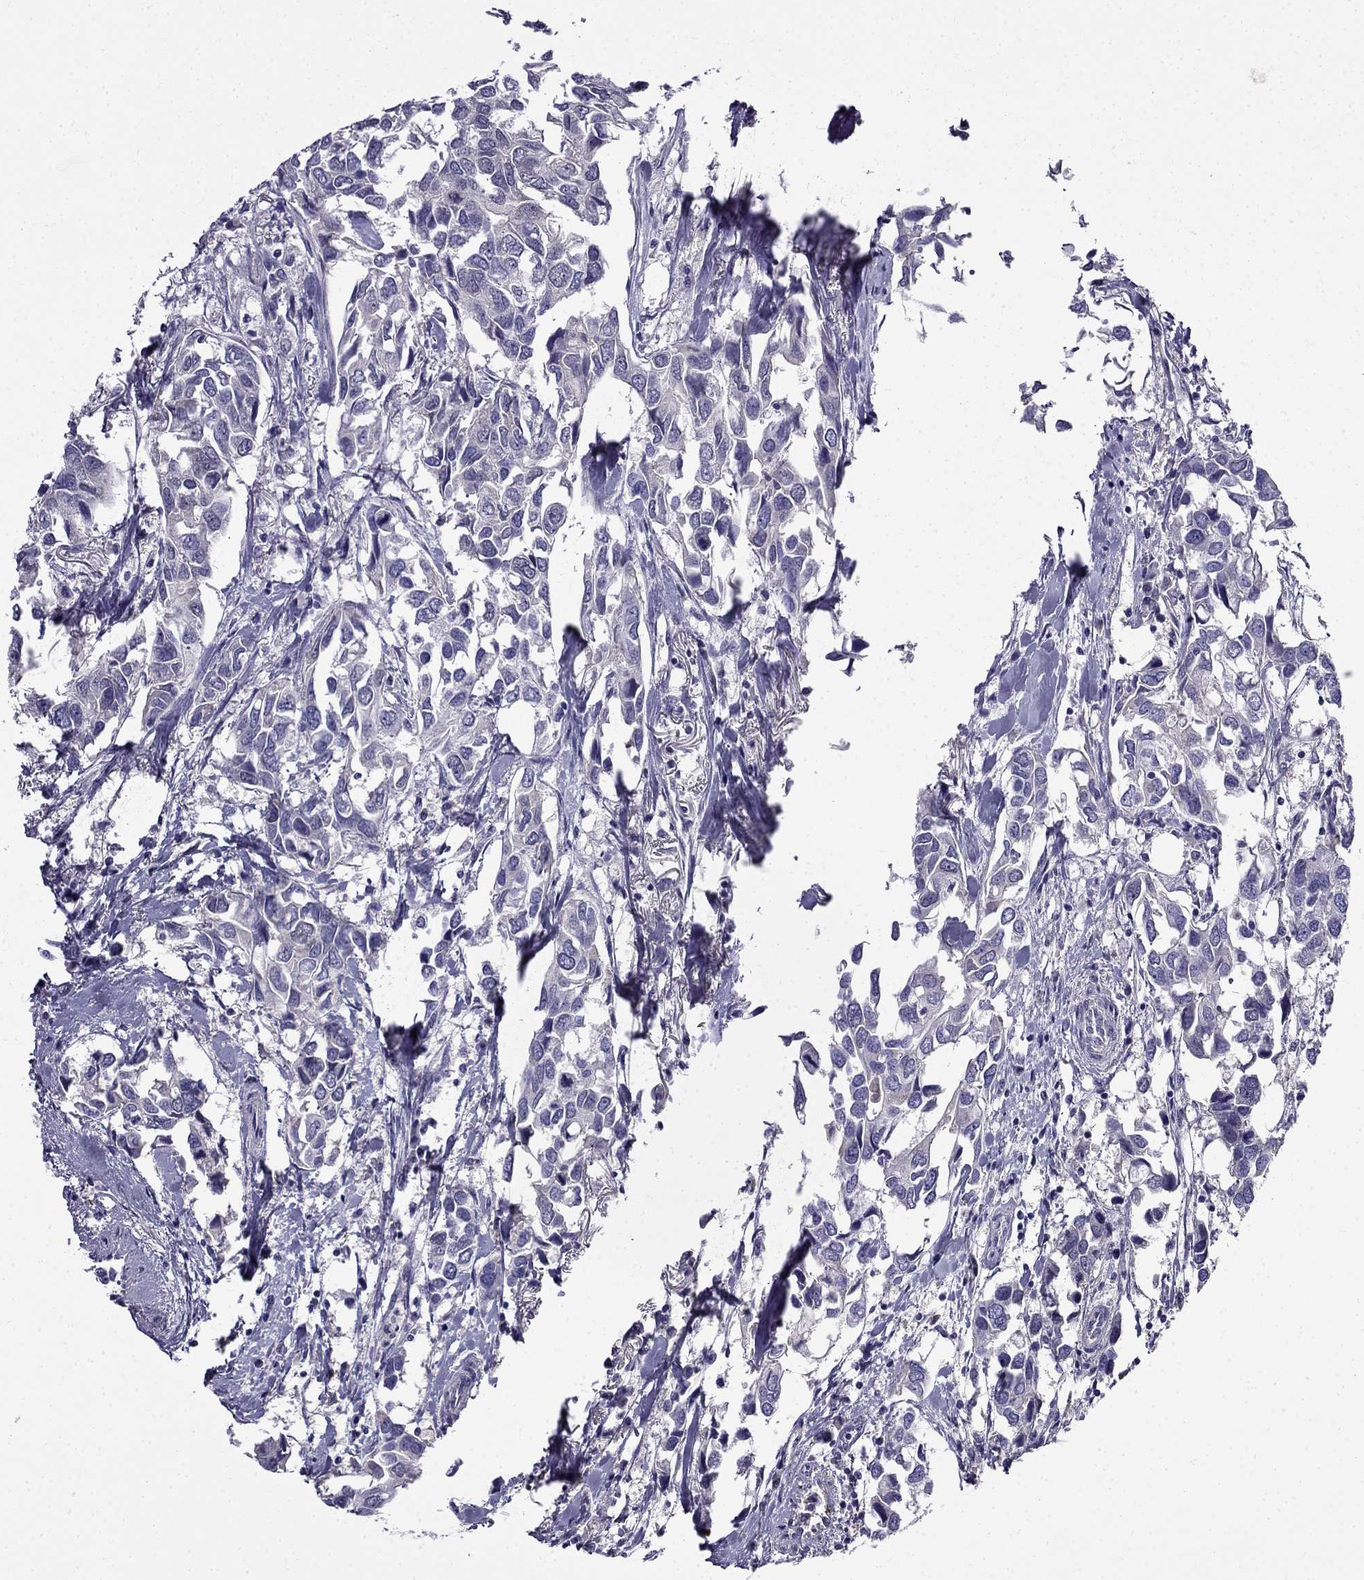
{"staining": {"intensity": "negative", "quantity": "none", "location": "none"}, "tissue": "breast cancer", "cell_type": "Tumor cells", "image_type": "cancer", "snomed": [{"axis": "morphology", "description": "Duct carcinoma"}, {"axis": "topography", "description": "Breast"}], "caption": "High power microscopy image of an immunohistochemistry micrograph of infiltrating ductal carcinoma (breast), revealing no significant positivity in tumor cells.", "gene": "PI16", "patient": {"sex": "female", "age": 83}}